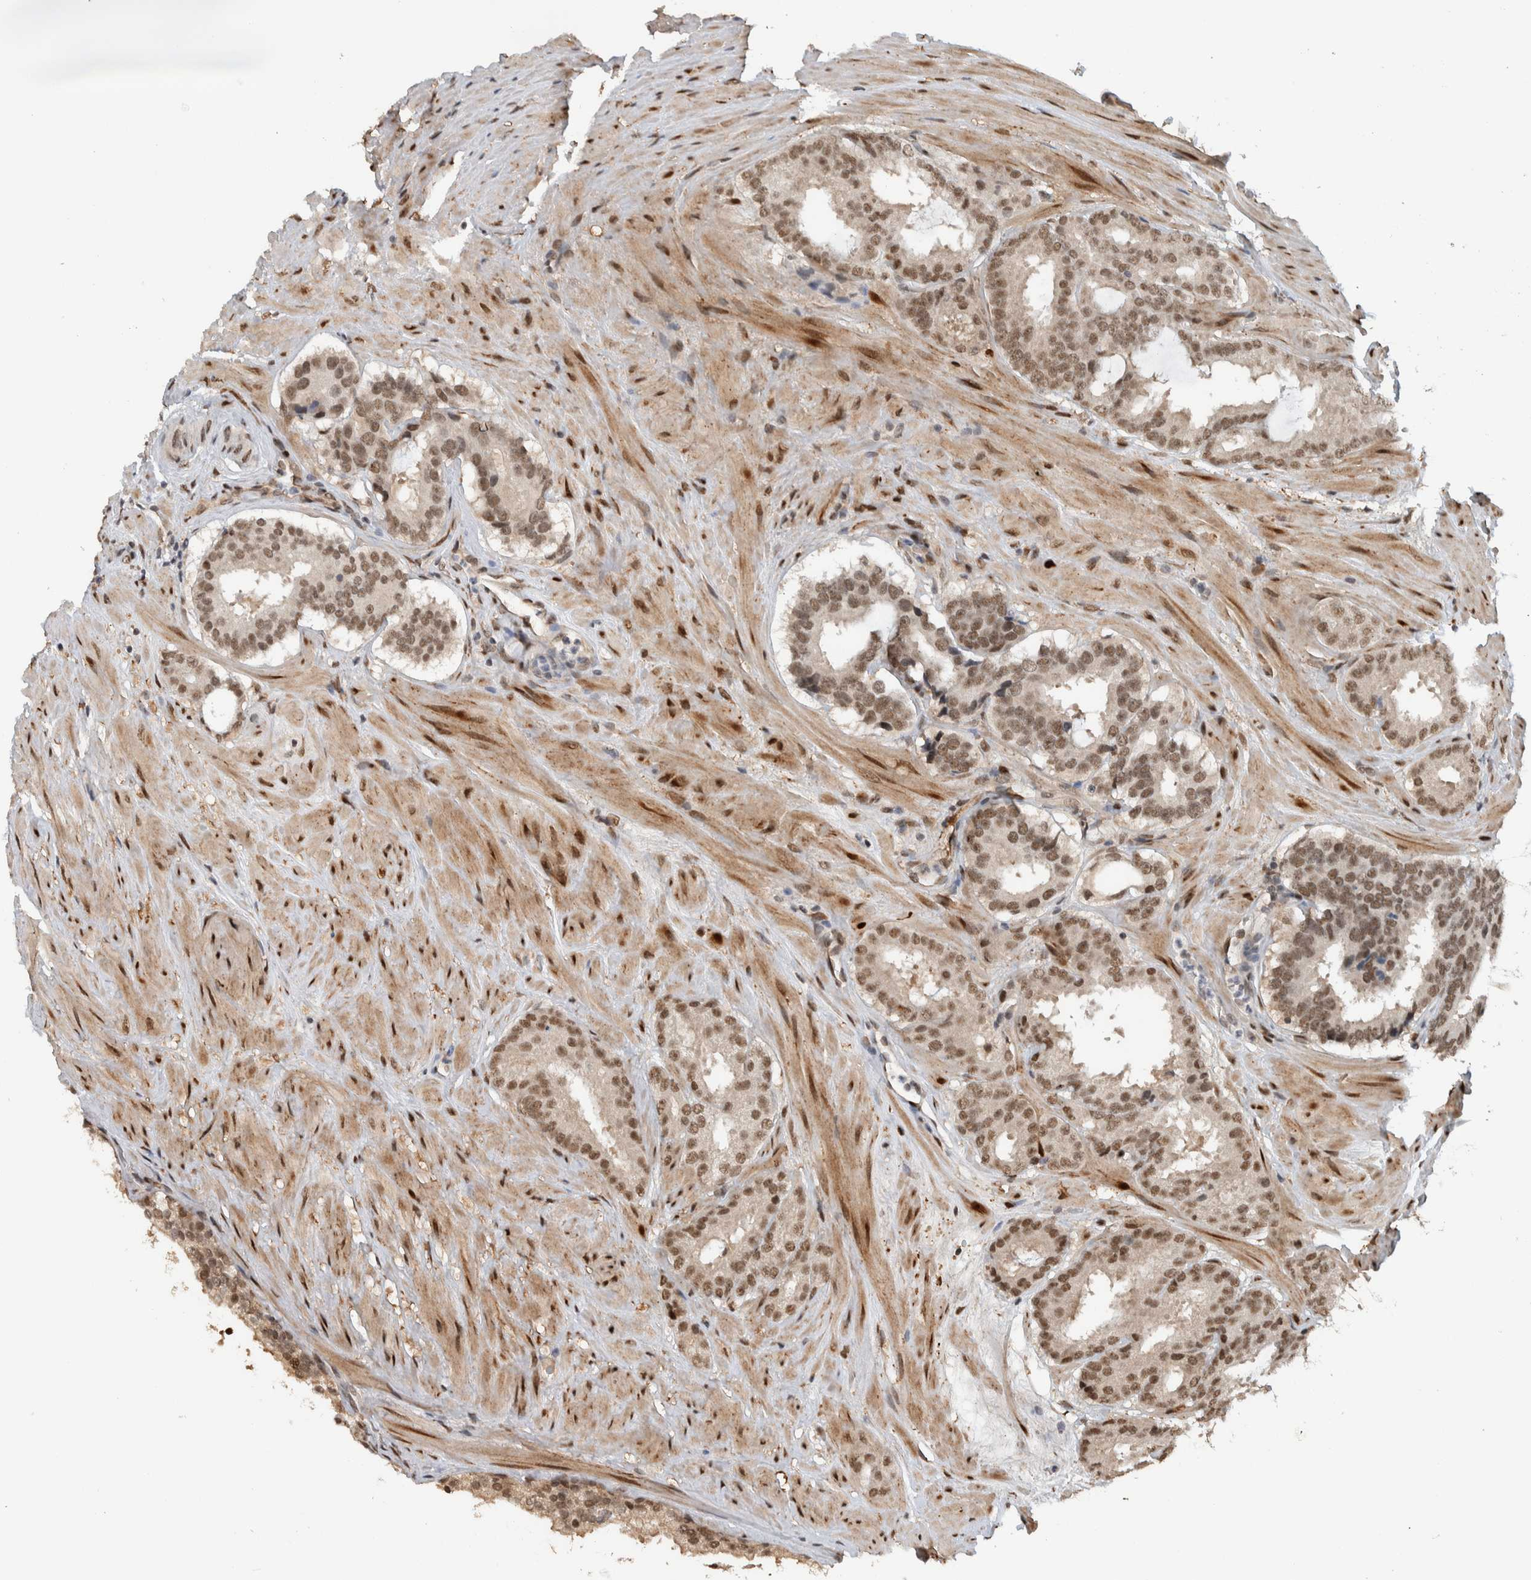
{"staining": {"intensity": "moderate", "quantity": ">75%", "location": "nuclear"}, "tissue": "prostate cancer", "cell_type": "Tumor cells", "image_type": "cancer", "snomed": [{"axis": "morphology", "description": "Adenocarcinoma, Low grade"}, {"axis": "topography", "description": "Prostate"}], "caption": "Prostate cancer was stained to show a protein in brown. There is medium levels of moderate nuclear expression in about >75% of tumor cells.", "gene": "TNRC18", "patient": {"sex": "male", "age": 69}}